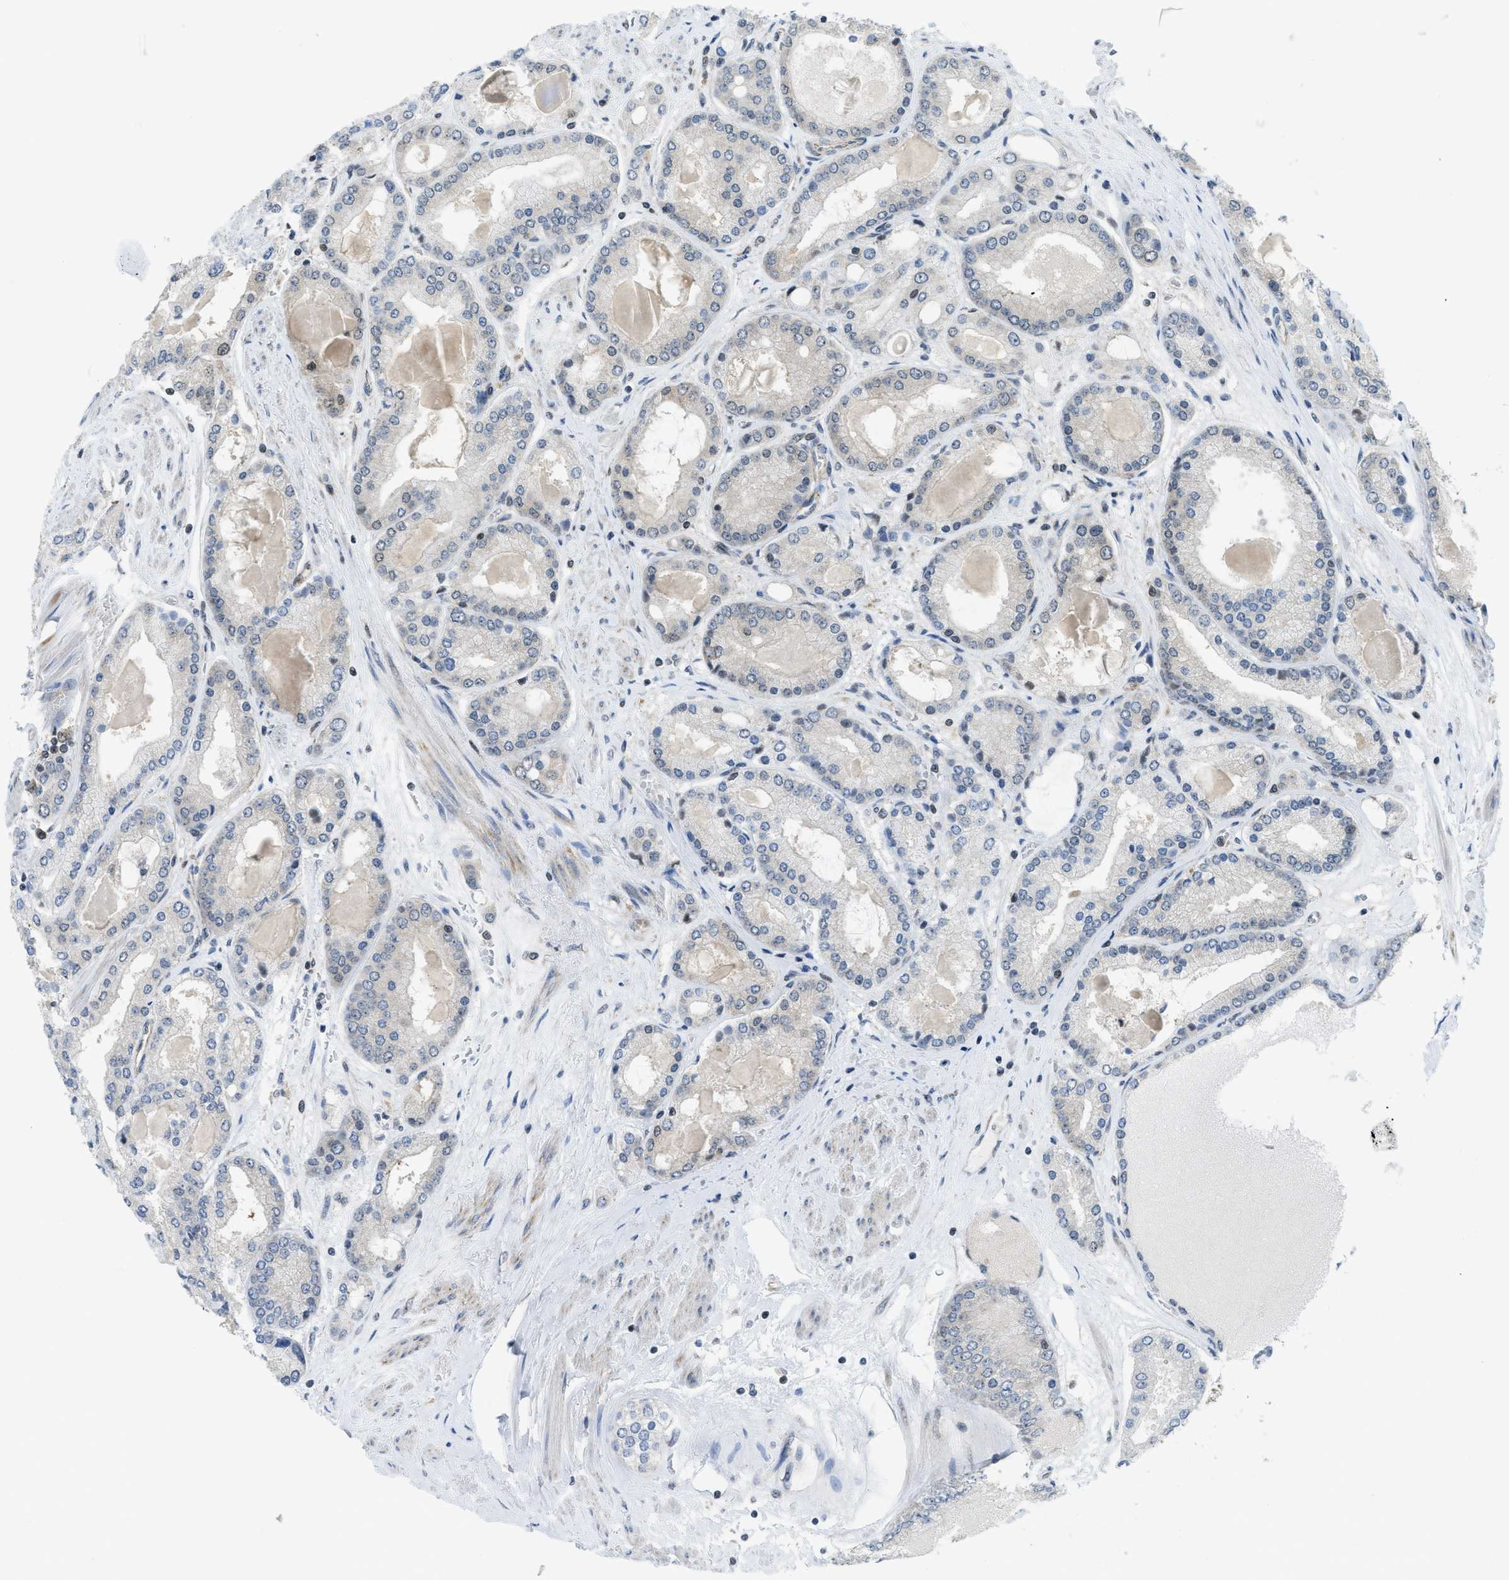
{"staining": {"intensity": "weak", "quantity": "<25%", "location": "cytoplasmic/membranous"}, "tissue": "prostate cancer", "cell_type": "Tumor cells", "image_type": "cancer", "snomed": [{"axis": "morphology", "description": "Adenocarcinoma, Low grade"}, {"axis": "topography", "description": "Prostate"}], "caption": "IHC of human prostate cancer shows no expression in tumor cells. (Stains: DAB (3,3'-diaminobenzidine) IHC with hematoxylin counter stain, Microscopy: brightfield microscopy at high magnification).", "gene": "TNPO1", "patient": {"sex": "male", "age": 57}}